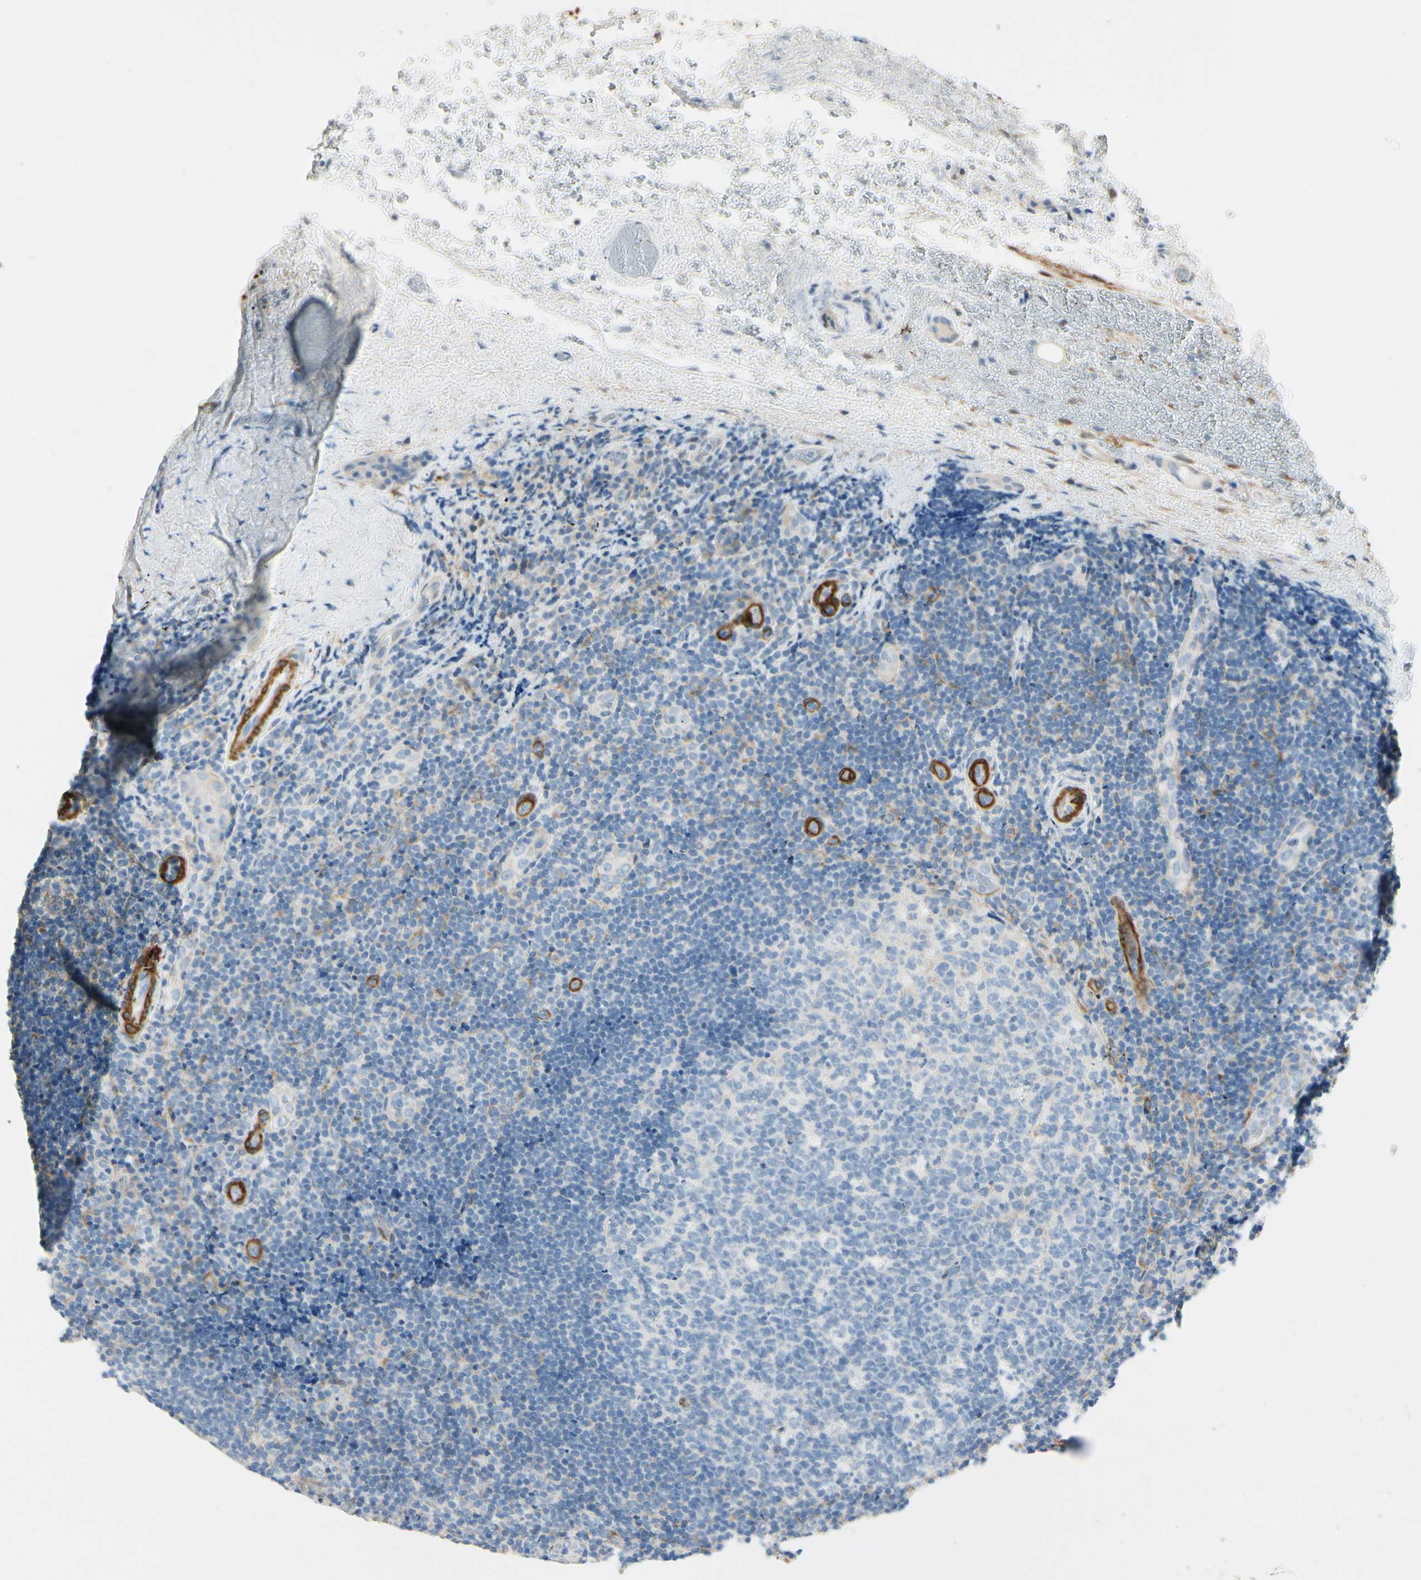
{"staining": {"intensity": "weak", "quantity": "<25%", "location": "cytoplasmic/membranous"}, "tissue": "lymphoma", "cell_type": "Tumor cells", "image_type": "cancer", "snomed": [{"axis": "morphology", "description": "Malignant lymphoma, non-Hodgkin's type, High grade"}, {"axis": "topography", "description": "Tonsil"}], "caption": "The micrograph shows no significant staining in tumor cells of high-grade malignant lymphoma, non-Hodgkin's type. The staining was performed using DAB (3,3'-diaminobenzidine) to visualize the protein expression in brown, while the nuclei were stained in blue with hematoxylin (Magnification: 20x).", "gene": "AMPH", "patient": {"sex": "female", "age": 36}}